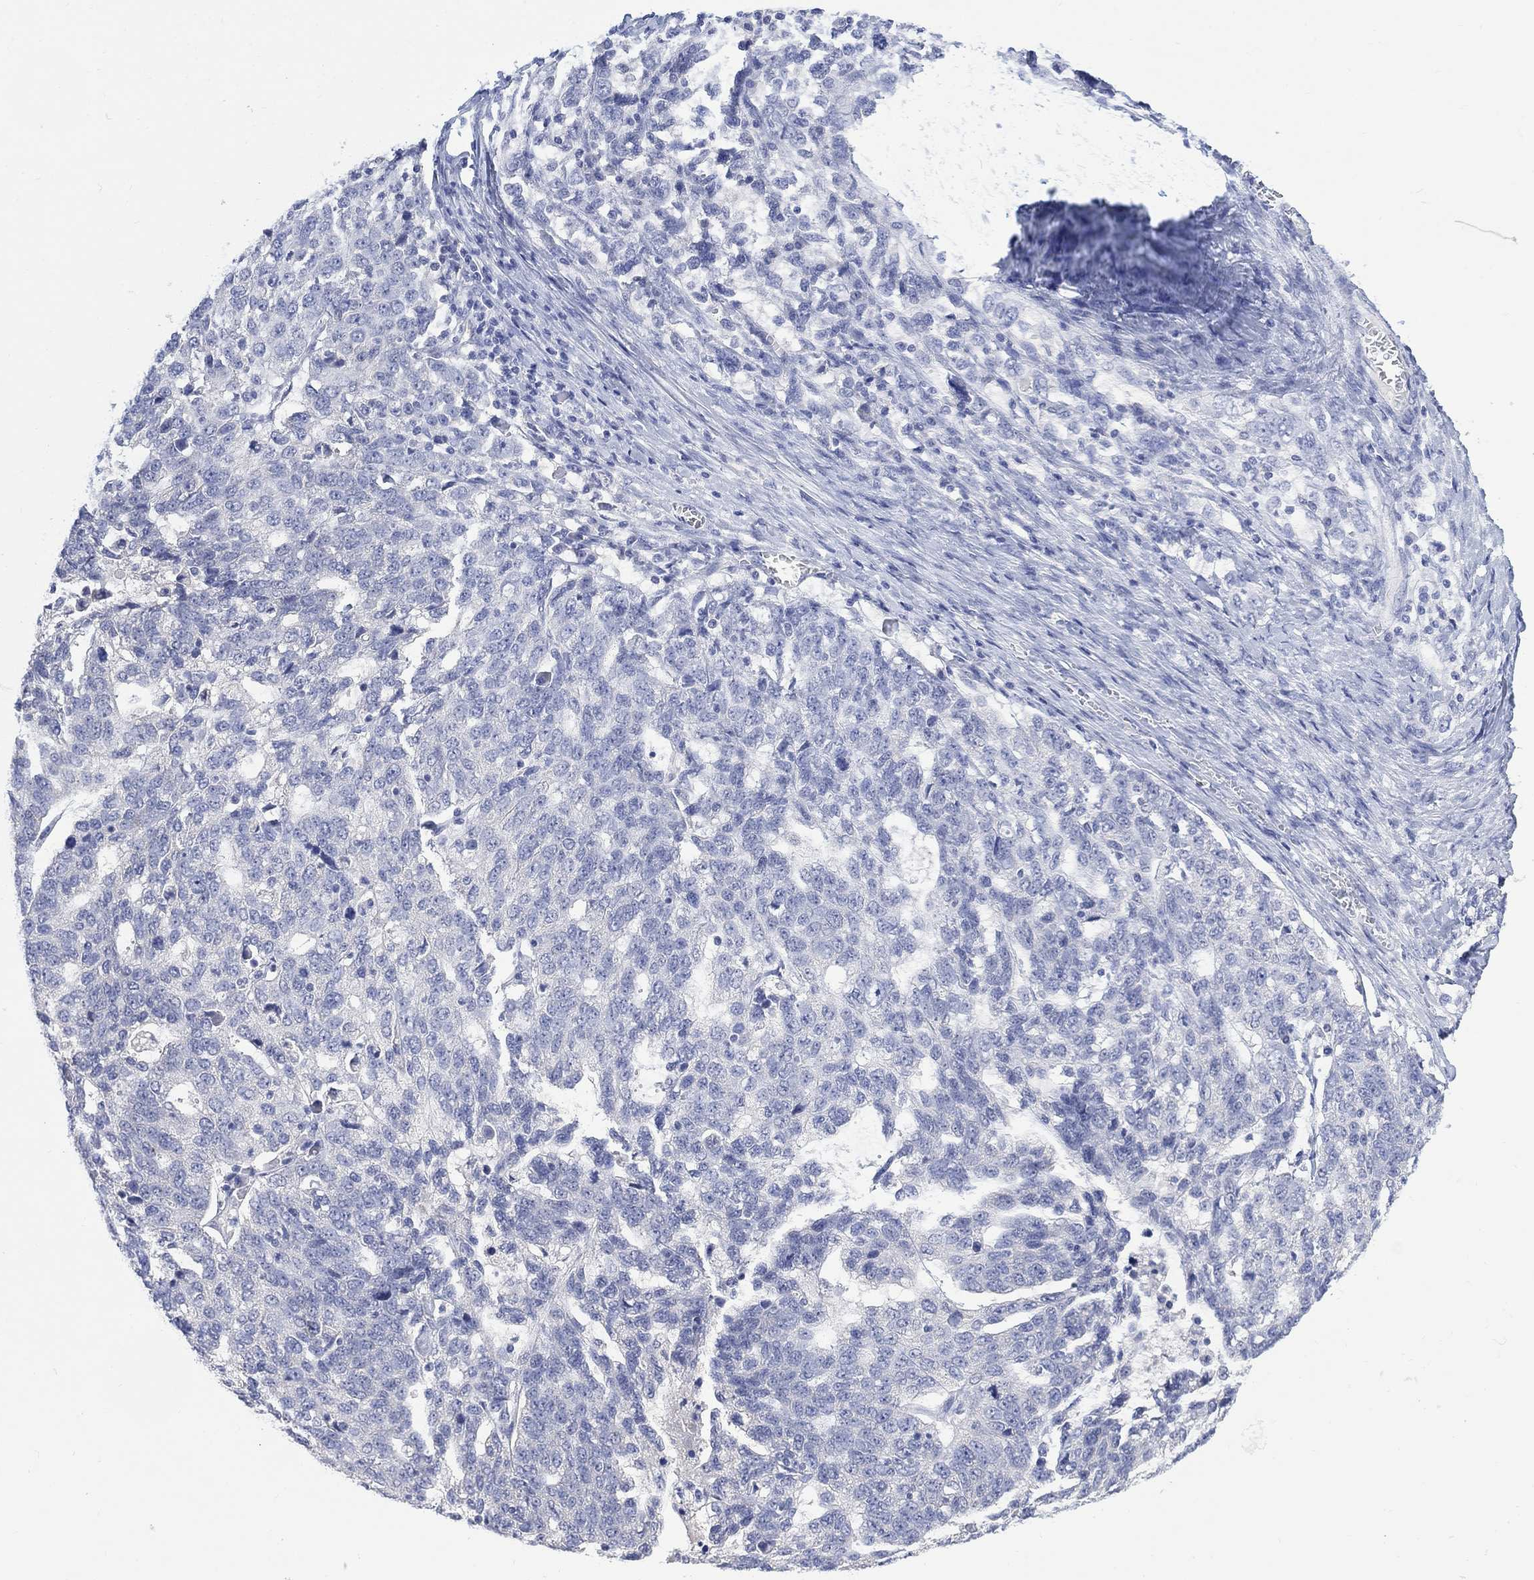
{"staining": {"intensity": "negative", "quantity": "none", "location": "none"}, "tissue": "ovarian cancer", "cell_type": "Tumor cells", "image_type": "cancer", "snomed": [{"axis": "morphology", "description": "Cystadenocarcinoma, serous, NOS"}, {"axis": "topography", "description": "Ovary"}], "caption": "Immunohistochemistry (IHC) photomicrograph of ovarian serous cystadenocarcinoma stained for a protein (brown), which shows no staining in tumor cells.", "gene": "FBP2", "patient": {"sex": "female", "age": 71}}